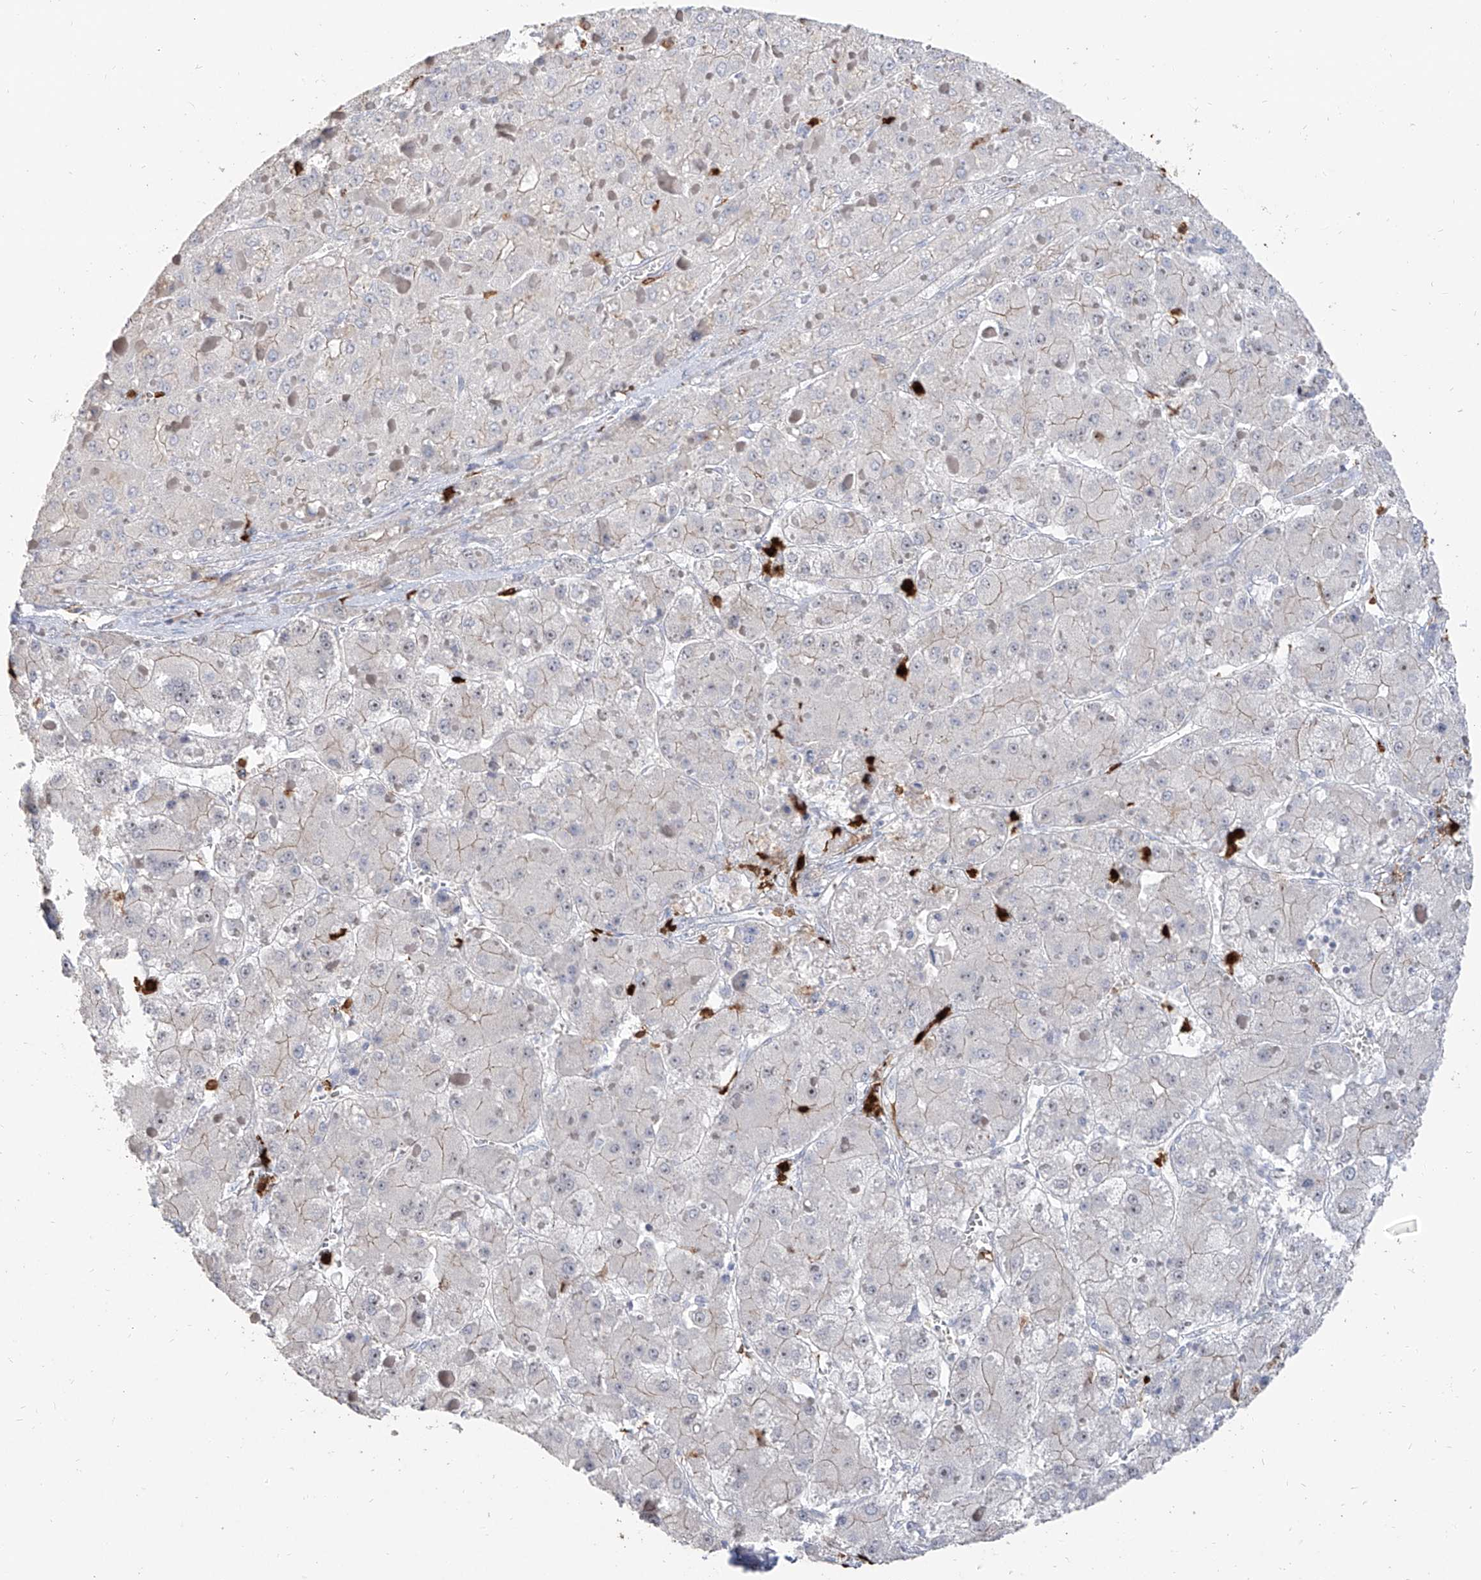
{"staining": {"intensity": "negative", "quantity": "none", "location": "none"}, "tissue": "liver cancer", "cell_type": "Tumor cells", "image_type": "cancer", "snomed": [{"axis": "morphology", "description": "Carcinoma, Hepatocellular, NOS"}, {"axis": "topography", "description": "Liver"}], "caption": "This micrograph is of liver cancer (hepatocellular carcinoma) stained with IHC to label a protein in brown with the nuclei are counter-stained blue. There is no staining in tumor cells.", "gene": "ZNF227", "patient": {"sex": "female", "age": 73}}